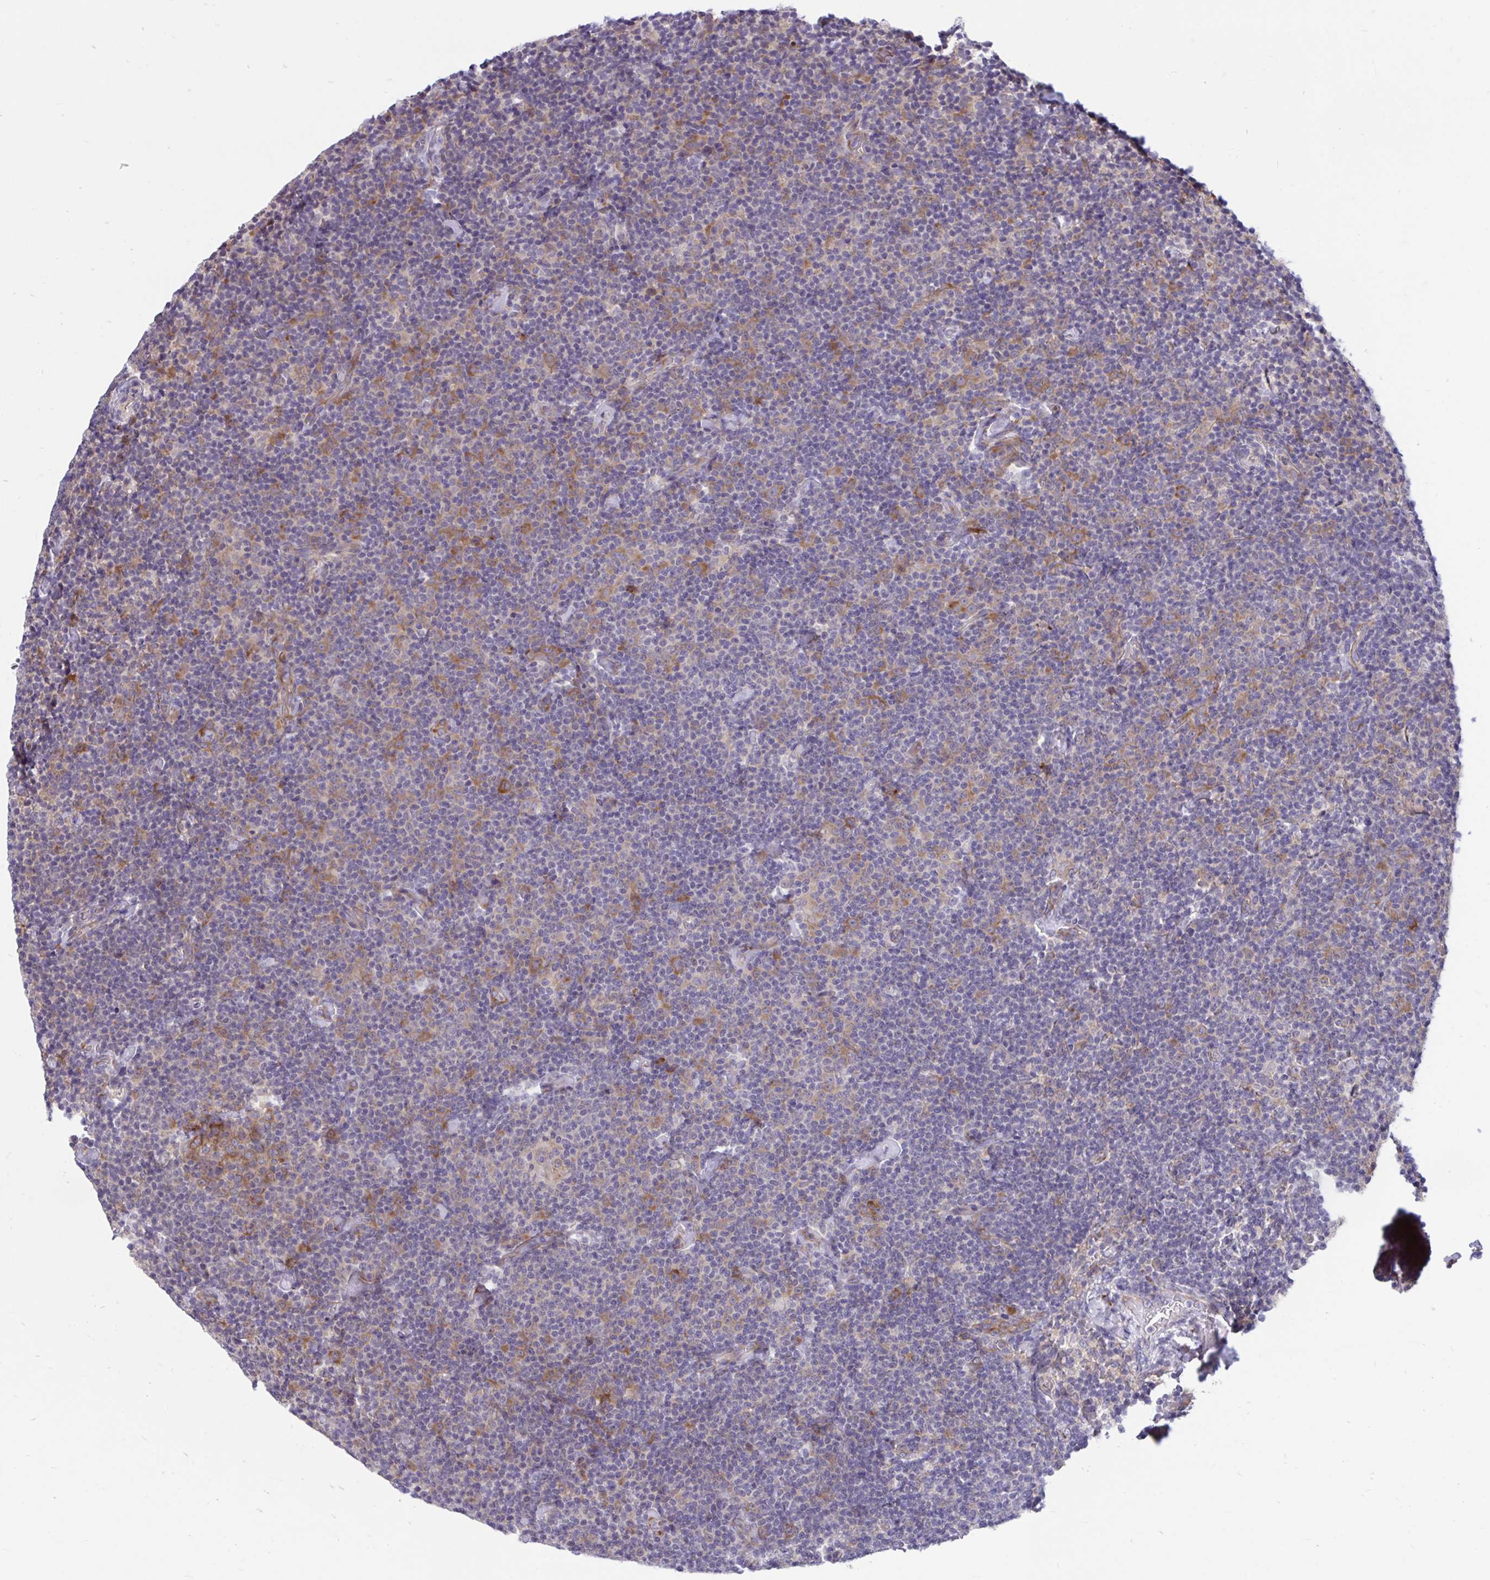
{"staining": {"intensity": "moderate", "quantity": "<25%", "location": "cytoplasmic/membranous"}, "tissue": "lymphoma", "cell_type": "Tumor cells", "image_type": "cancer", "snomed": [{"axis": "morphology", "description": "Malignant lymphoma, non-Hodgkin's type, Low grade"}, {"axis": "topography", "description": "Lymph node"}], "caption": "Protein staining of malignant lymphoma, non-Hodgkin's type (low-grade) tissue reveals moderate cytoplasmic/membranous expression in about <25% of tumor cells.", "gene": "SELENON", "patient": {"sex": "male", "age": 81}}